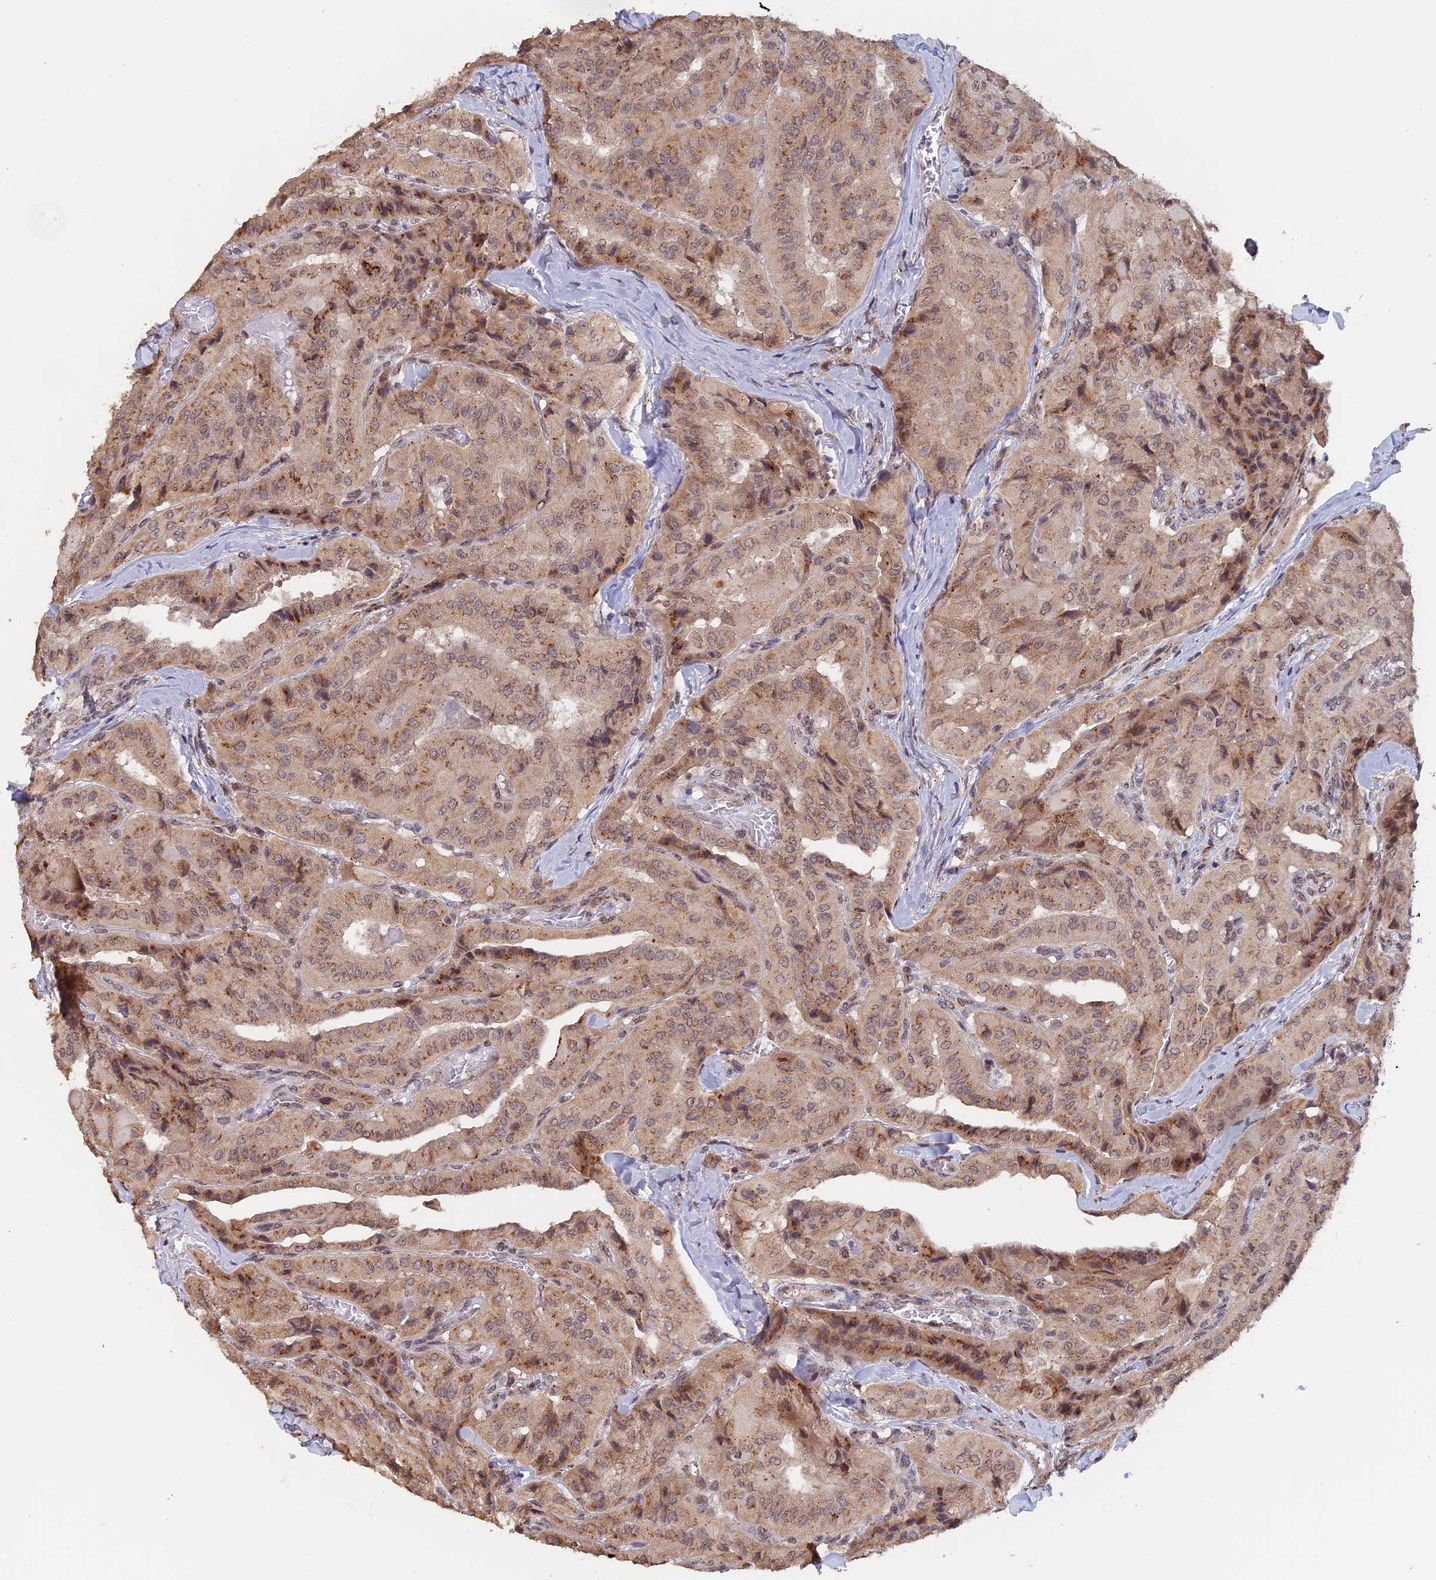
{"staining": {"intensity": "moderate", "quantity": ">75%", "location": "cytoplasmic/membranous,nuclear"}, "tissue": "thyroid cancer", "cell_type": "Tumor cells", "image_type": "cancer", "snomed": [{"axis": "morphology", "description": "Normal tissue, NOS"}, {"axis": "morphology", "description": "Papillary adenocarcinoma, NOS"}, {"axis": "topography", "description": "Thyroid gland"}], "caption": "High-magnification brightfield microscopy of thyroid papillary adenocarcinoma stained with DAB (3,3'-diaminobenzidine) (brown) and counterstained with hematoxylin (blue). tumor cells exhibit moderate cytoplasmic/membranous and nuclear expression is appreciated in approximately>75% of cells.", "gene": "PIGQ", "patient": {"sex": "female", "age": 59}}